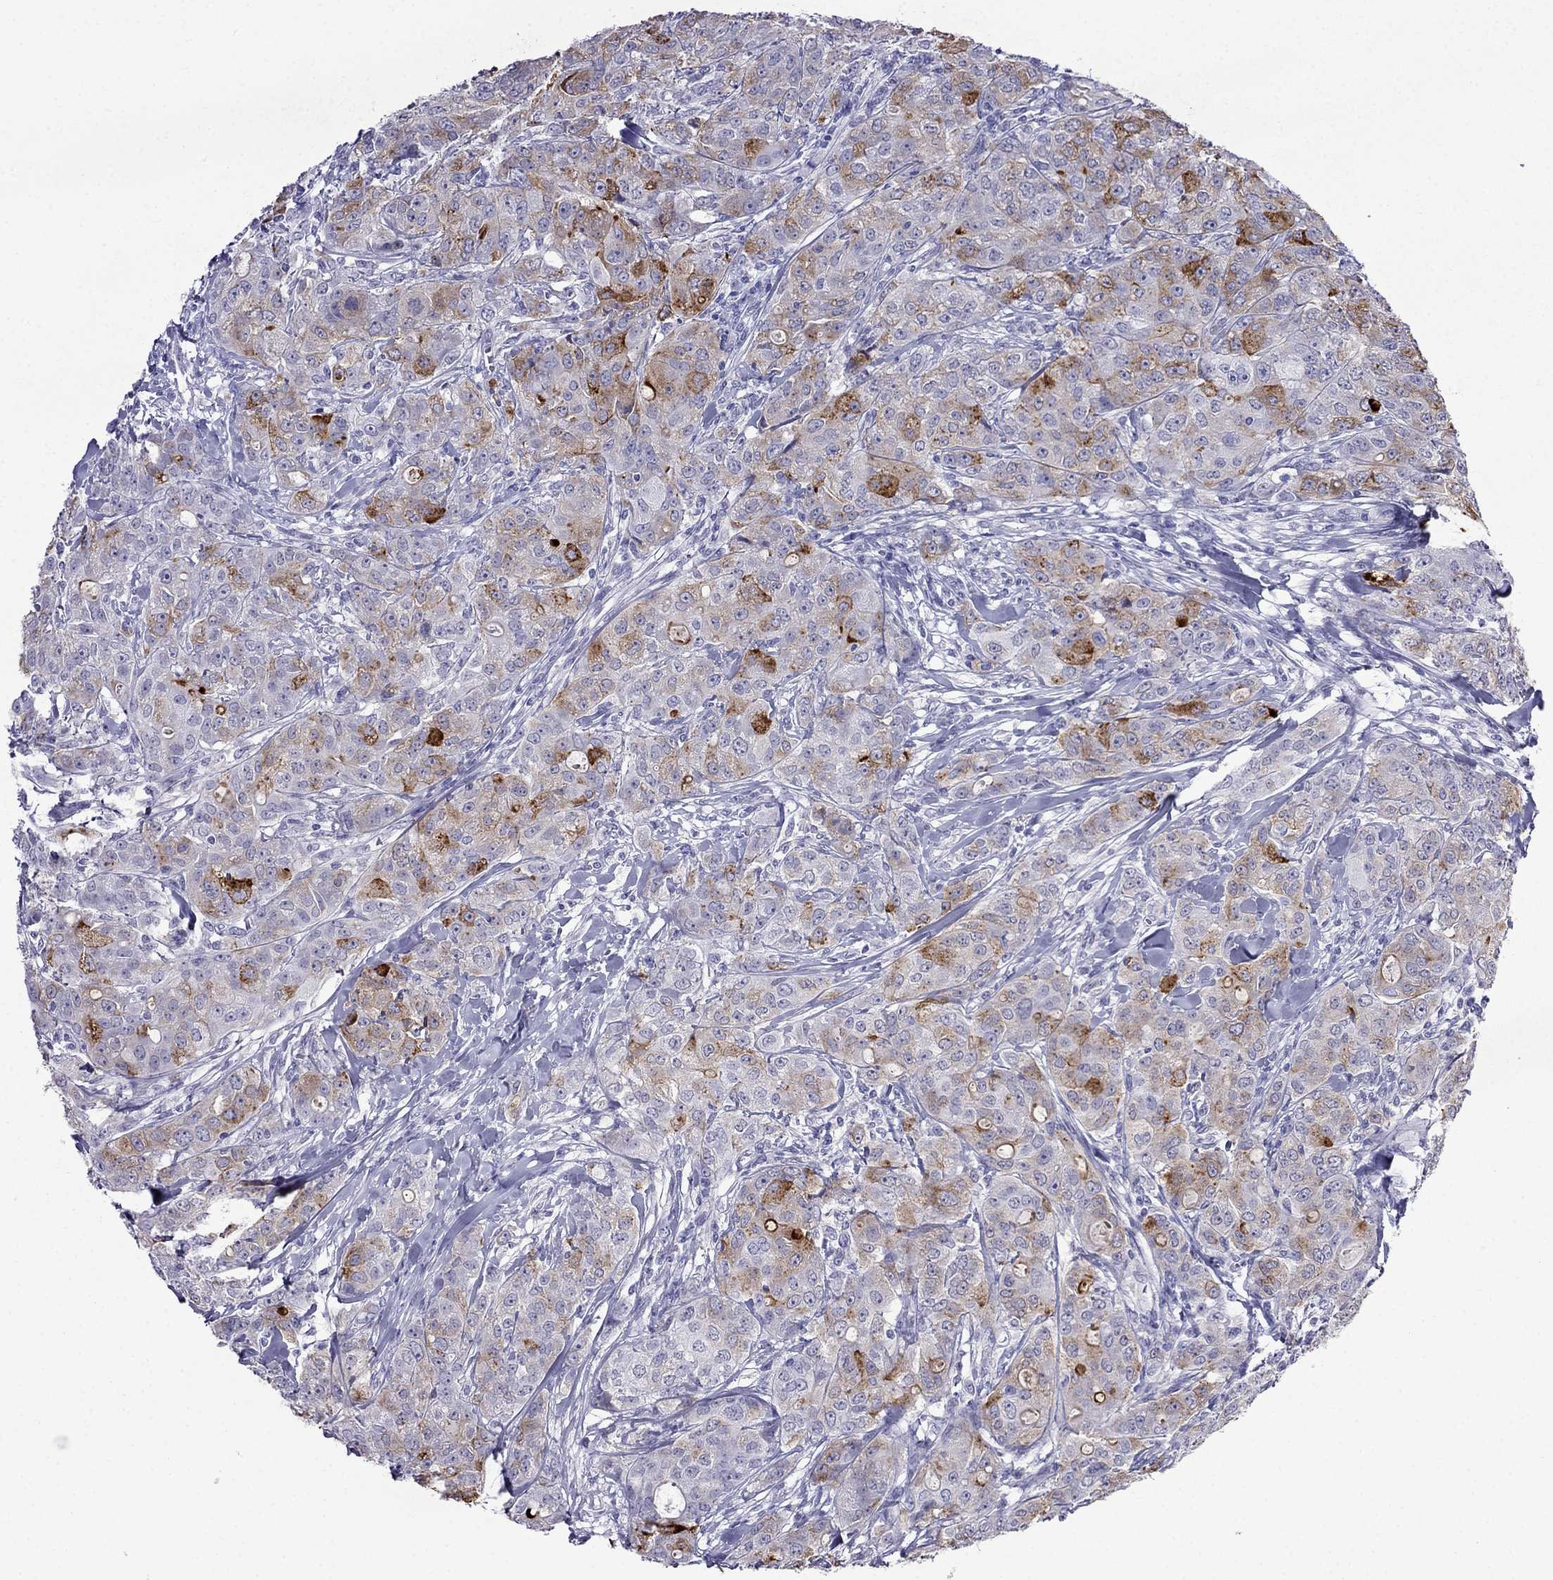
{"staining": {"intensity": "strong", "quantity": "<25%", "location": "cytoplasmic/membranous"}, "tissue": "breast cancer", "cell_type": "Tumor cells", "image_type": "cancer", "snomed": [{"axis": "morphology", "description": "Duct carcinoma"}, {"axis": "topography", "description": "Breast"}], "caption": "Immunohistochemical staining of human breast intraductal carcinoma reveals medium levels of strong cytoplasmic/membranous protein staining in about <25% of tumor cells.", "gene": "MGP", "patient": {"sex": "female", "age": 43}}